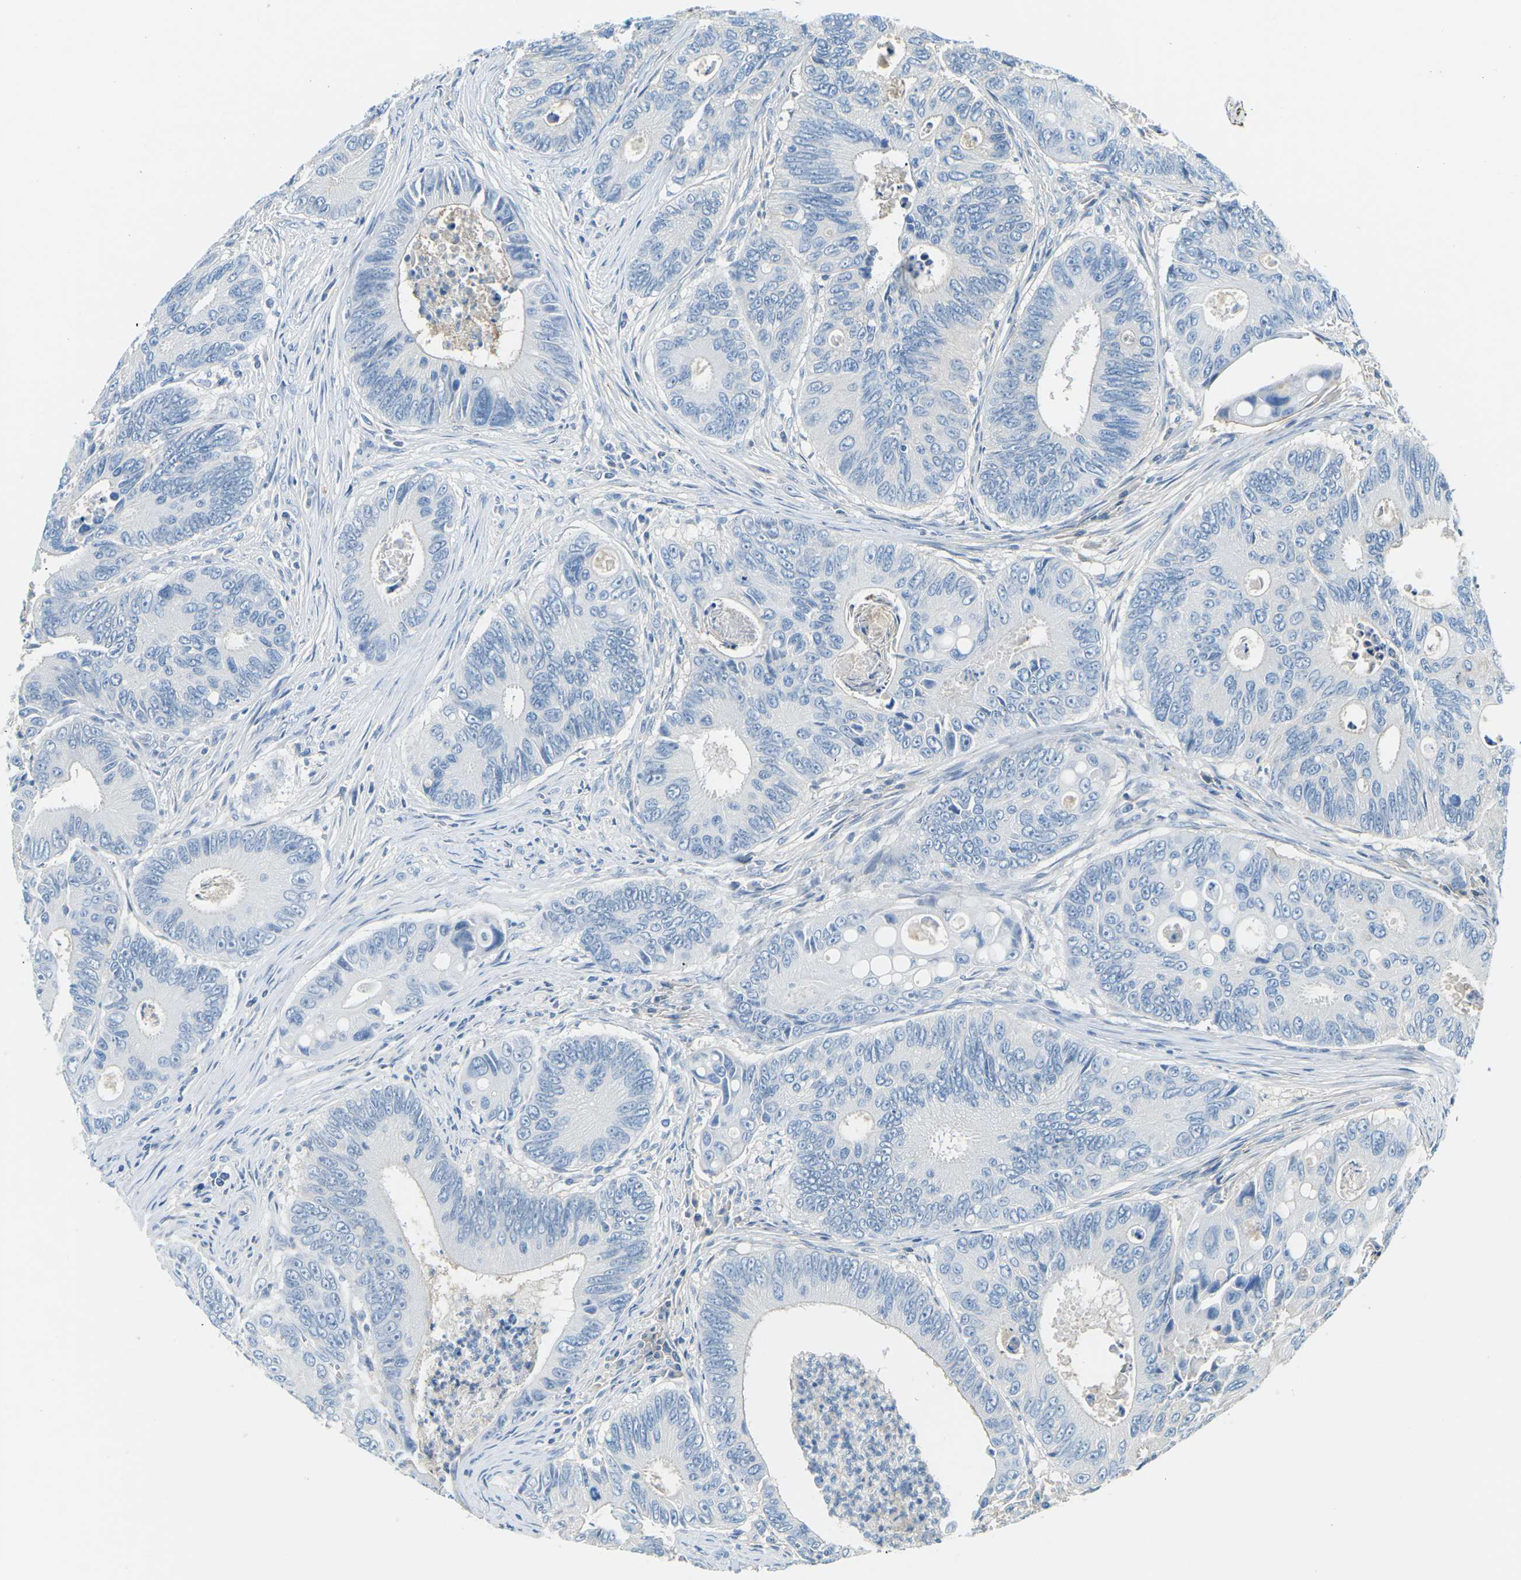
{"staining": {"intensity": "negative", "quantity": "none", "location": "none"}, "tissue": "colorectal cancer", "cell_type": "Tumor cells", "image_type": "cancer", "snomed": [{"axis": "morphology", "description": "Inflammation, NOS"}, {"axis": "morphology", "description": "Adenocarcinoma, NOS"}, {"axis": "topography", "description": "Colon"}], "caption": "DAB (3,3'-diaminobenzidine) immunohistochemical staining of human colorectal cancer demonstrates no significant staining in tumor cells.", "gene": "CD47", "patient": {"sex": "male", "age": 72}}